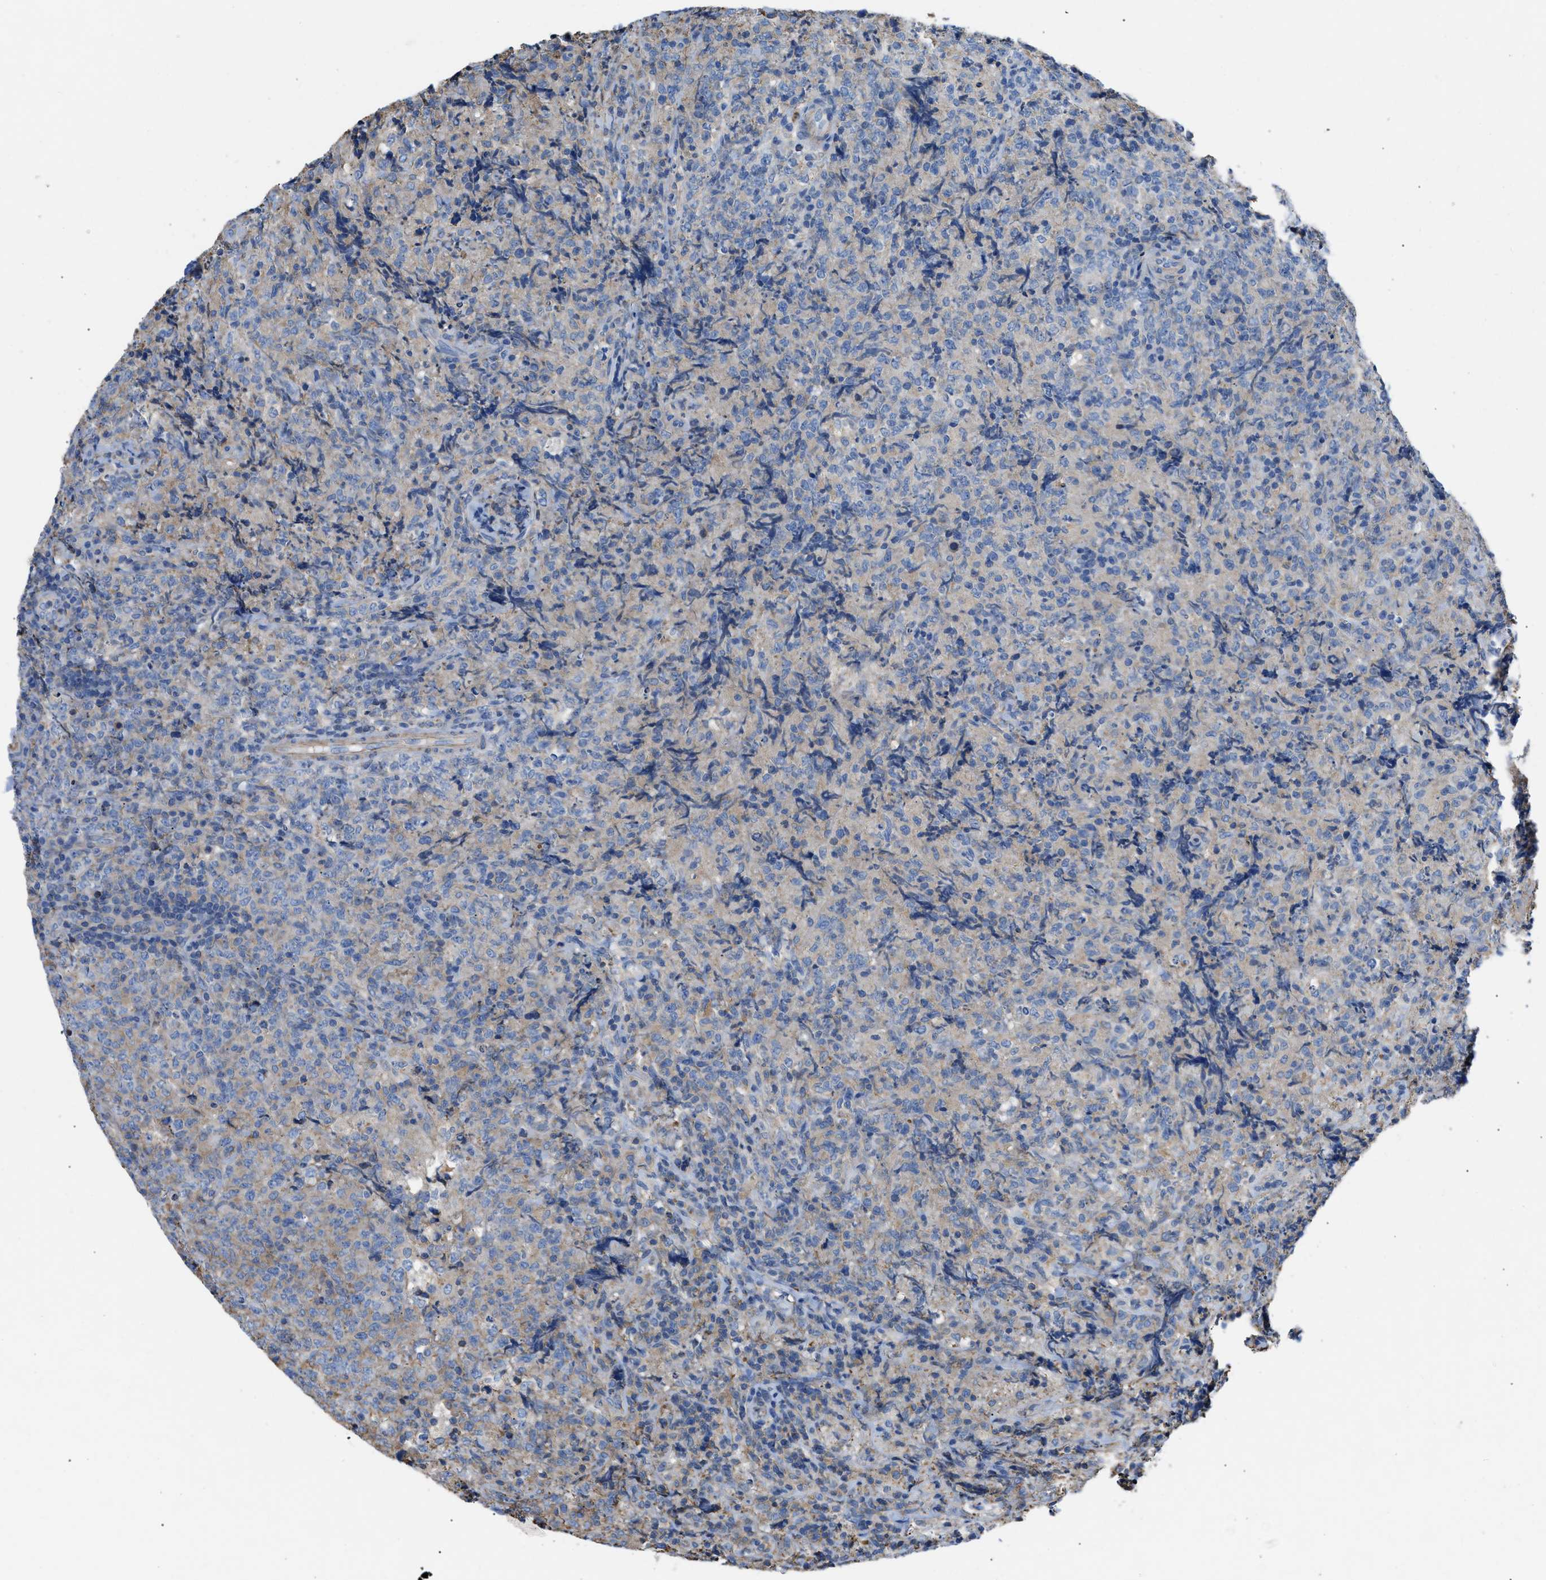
{"staining": {"intensity": "negative", "quantity": "none", "location": "none"}, "tissue": "lymphoma", "cell_type": "Tumor cells", "image_type": "cancer", "snomed": [{"axis": "morphology", "description": "Malignant lymphoma, non-Hodgkin's type, High grade"}, {"axis": "topography", "description": "Tonsil"}], "caption": "IHC of lymphoma displays no positivity in tumor cells.", "gene": "ATP6V0D1", "patient": {"sex": "female", "age": 36}}